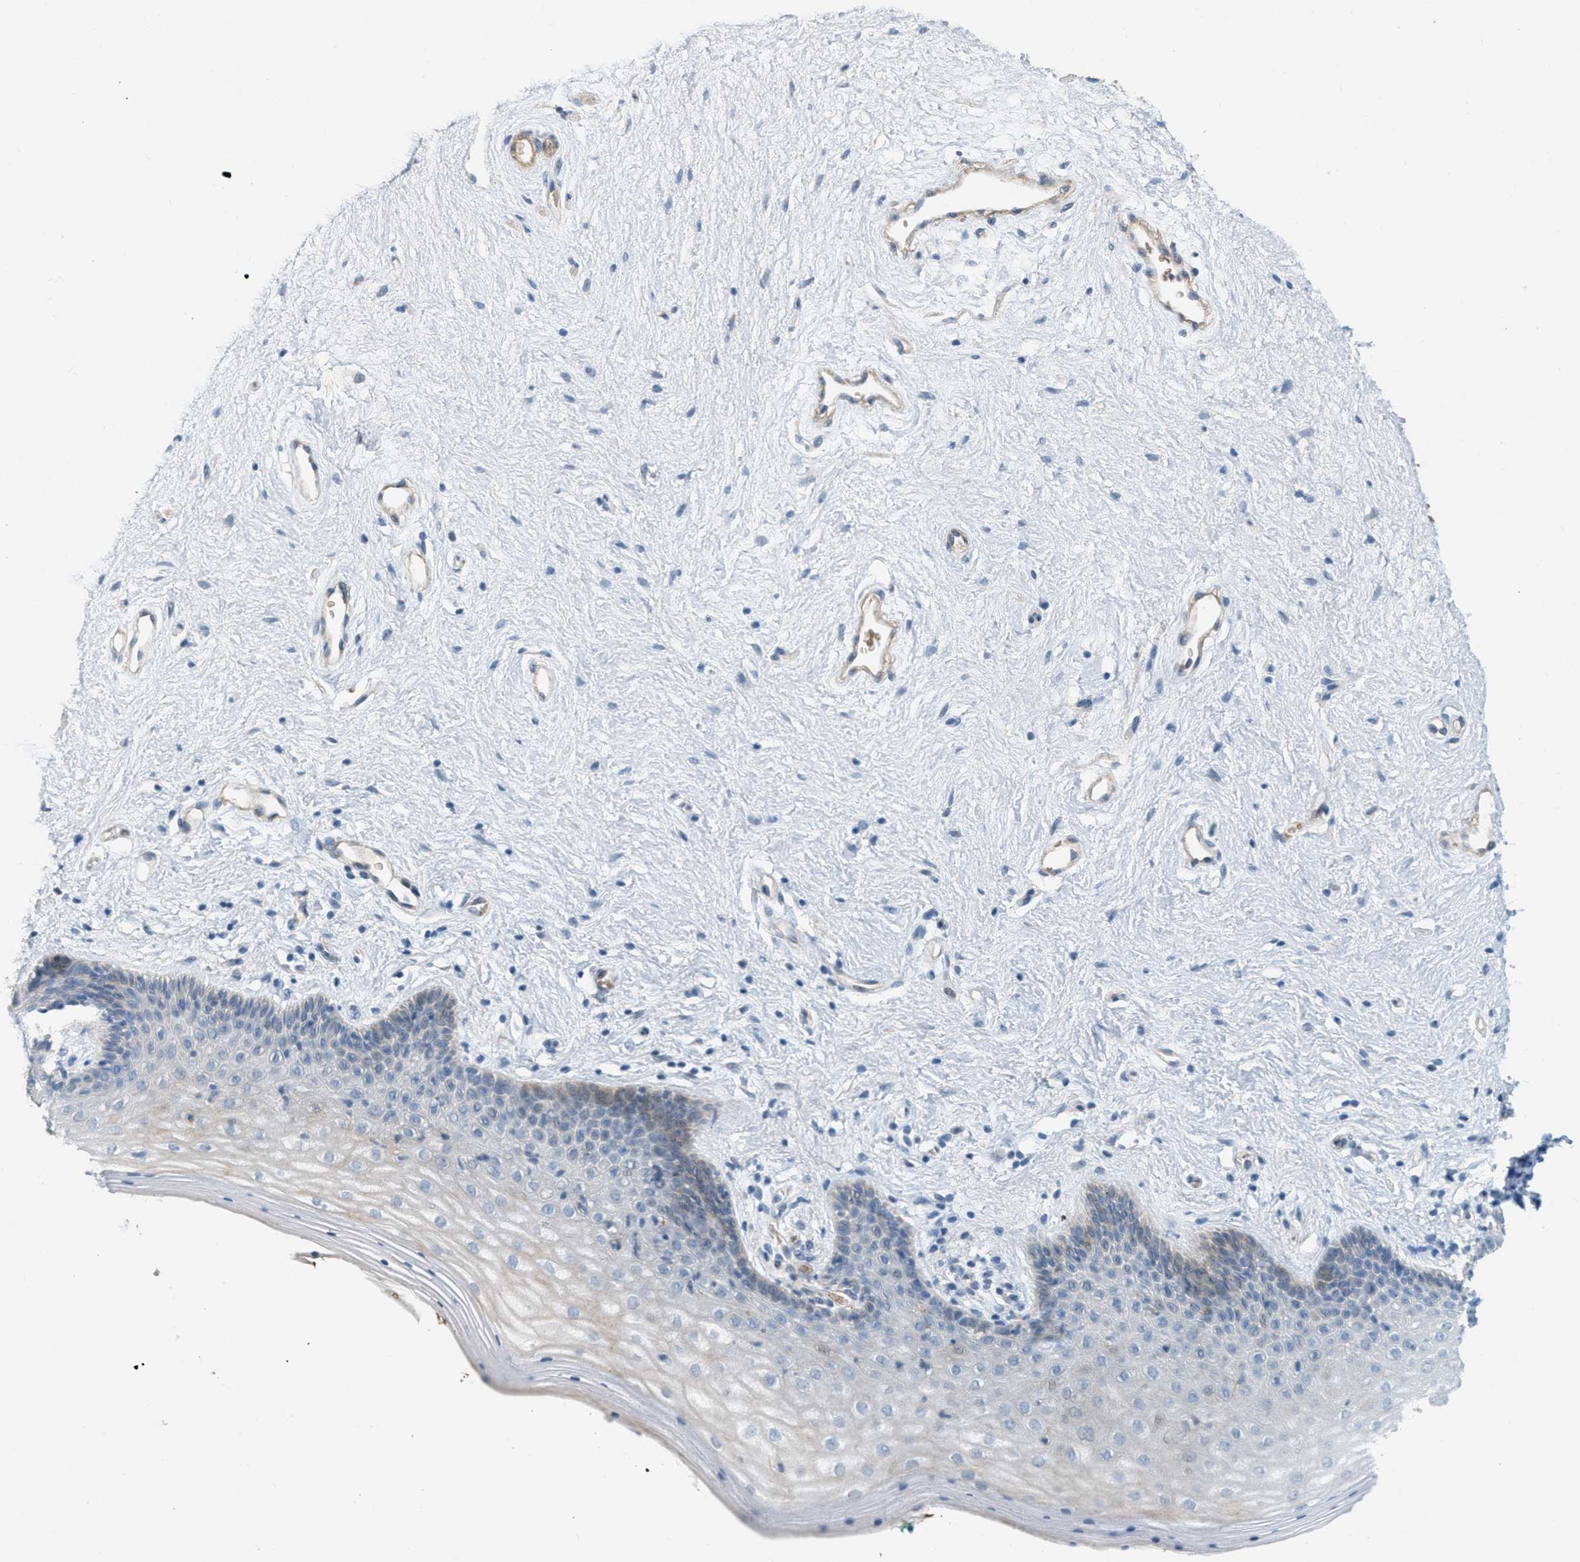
{"staining": {"intensity": "weak", "quantity": "<25%", "location": "cytoplasmic/membranous,nuclear"}, "tissue": "vagina", "cell_type": "Squamous epithelial cells", "image_type": "normal", "snomed": [{"axis": "morphology", "description": "Normal tissue, NOS"}, {"axis": "topography", "description": "Vagina"}], "caption": "DAB immunohistochemical staining of normal vagina reveals no significant expression in squamous epithelial cells. The staining is performed using DAB (3,3'-diaminobenzidine) brown chromogen with nuclei counter-stained in using hematoxylin.", "gene": "MRS2", "patient": {"sex": "female", "age": 44}}